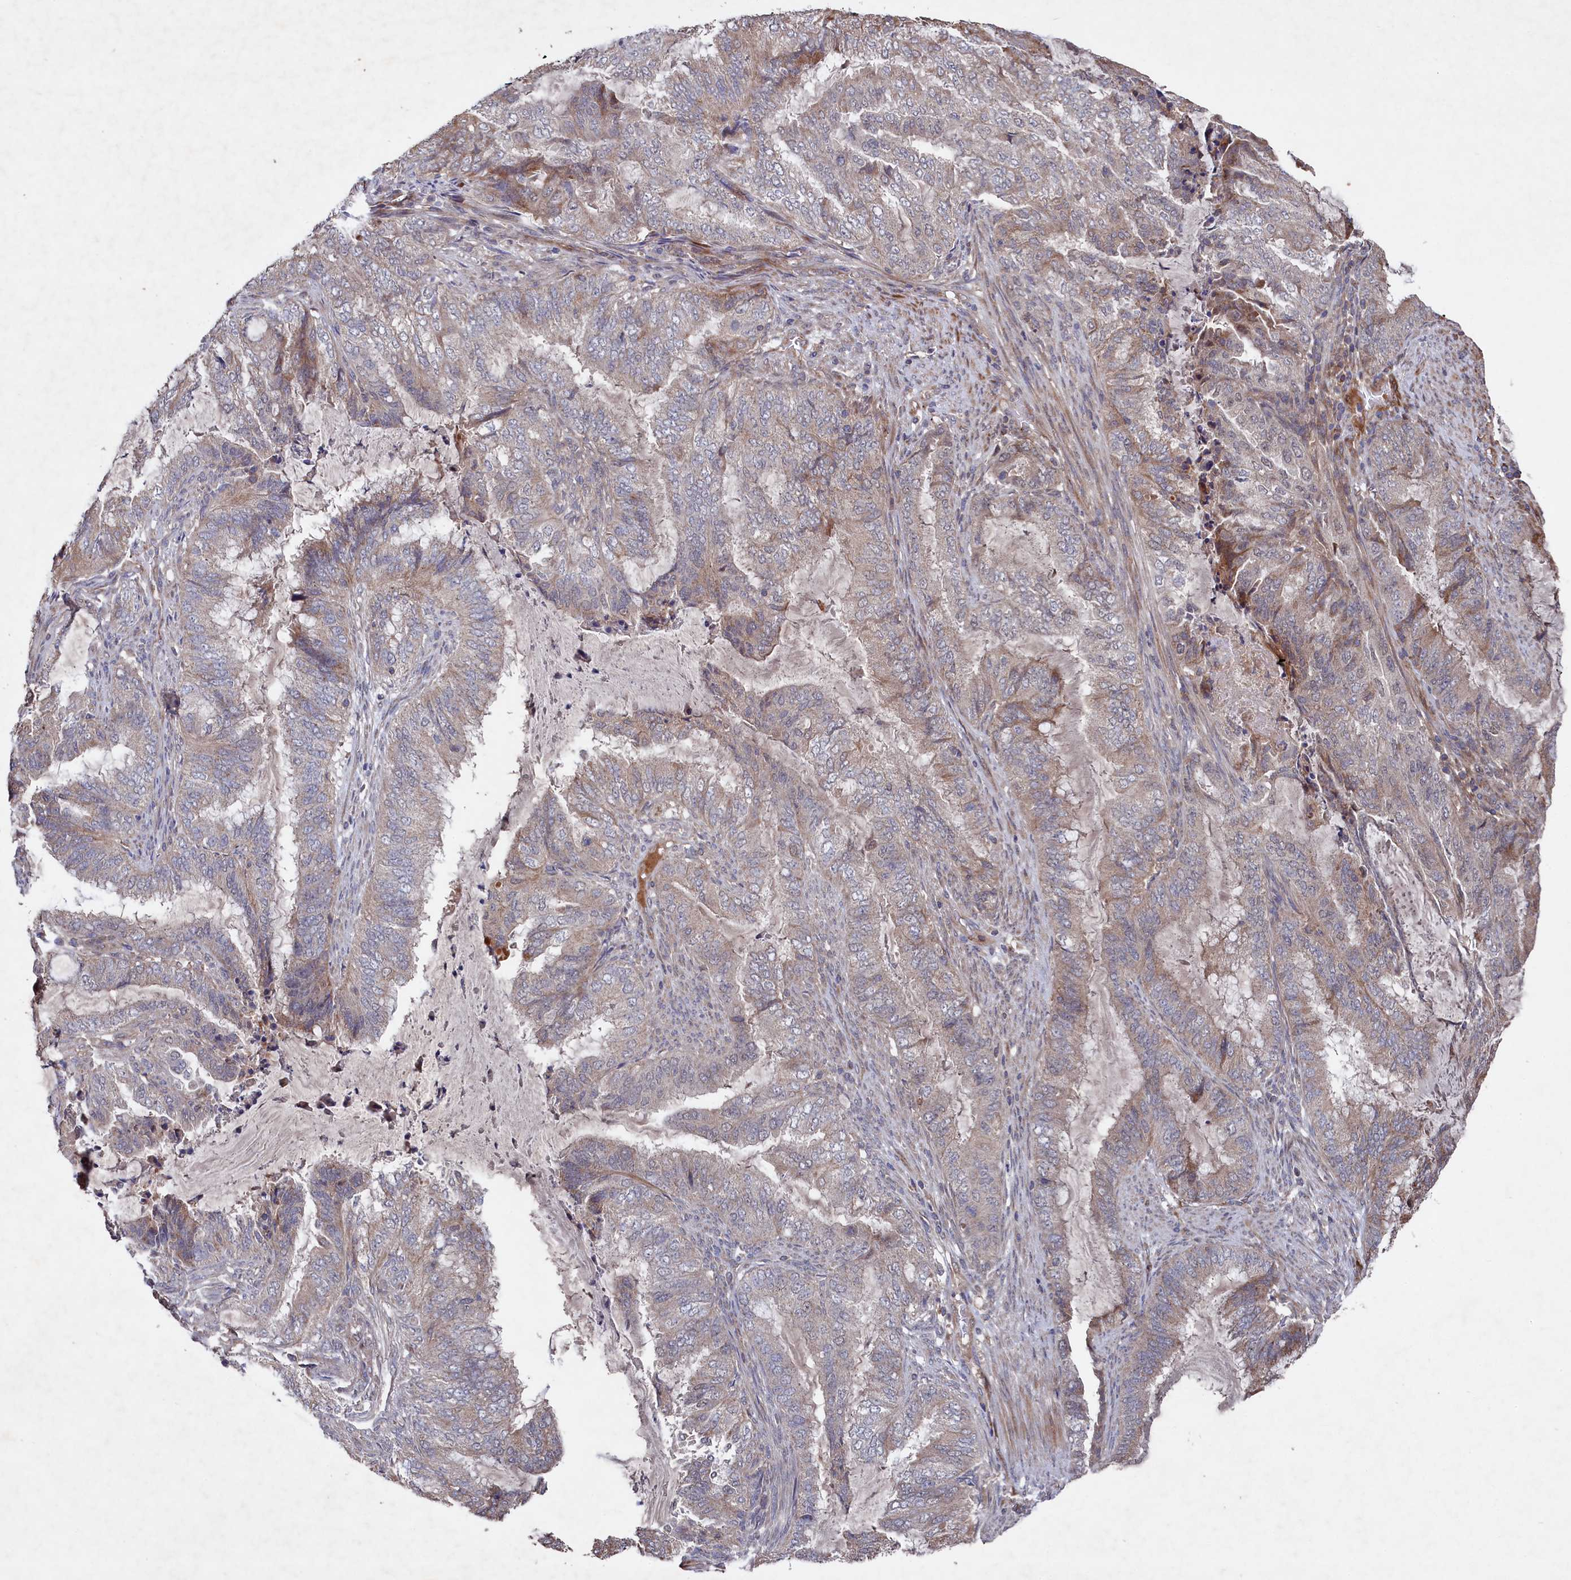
{"staining": {"intensity": "weak", "quantity": "25%-75%", "location": "cytoplasmic/membranous"}, "tissue": "endometrial cancer", "cell_type": "Tumor cells", "image_type": "cancer", "snomed": [{"axis": "morphology", "description": "Adenocarcinoma, NOS"}, {"axis": "topography", "description": "Endometrium"}], "caption": "Immunohistochemistry (IHC) (DAB (3,3'-diaminobenzidine)) staining of human endometrial cancer reveals weak cytoplasmic/membranous protein staining in approximately 25%-75% of tumor cells.", "gene": "SUPV3L1", "patient": {"sex": "female", "age": 51}}